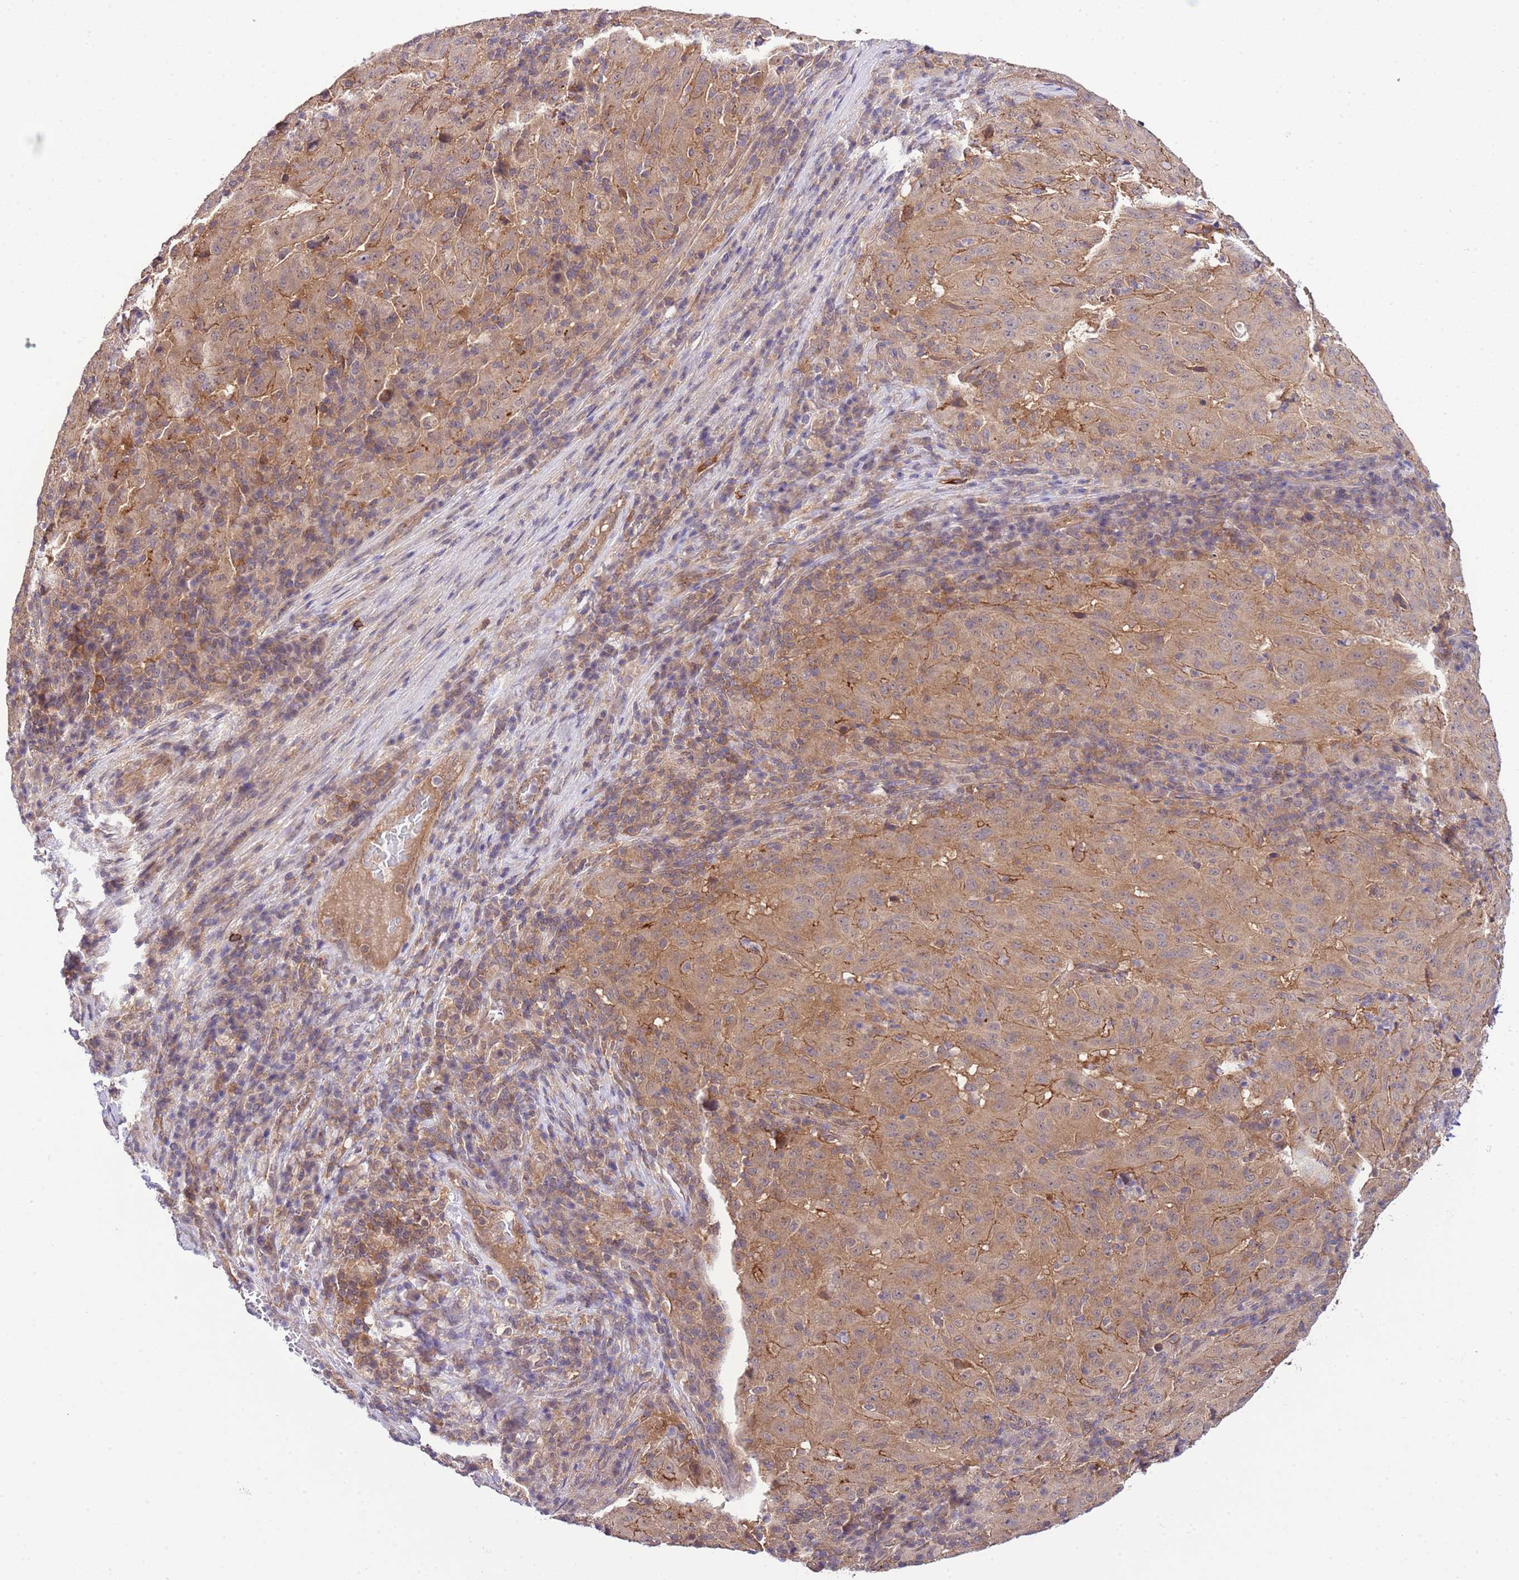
{"staining": {"intensity": "moderate", "quantity": ">75%", "location": "cytoplasmic/membranous"}, "tissue": "pancreatic cancer", "cell_type": "Tumor cells", "image_type": "cancer", "snomed": [{"axis": "morphology", "description": "Adenocarcinoma, NOS"}, {"axis": "topography", "description": "Pancreas"}], "caption": "Immunohistochemistry photomicrograph of neoplastic tissue: adenocarcinoma (pancreatic) stained using IHC demonstrates medium levels of moderate protein expression localized specifically in the cytoplasmic/membranous of tumor cells, appearing as a cytoplasmic/membranous brown color.", "gene": "DONSON", "patient": {"sex": "male", "age": 63}}